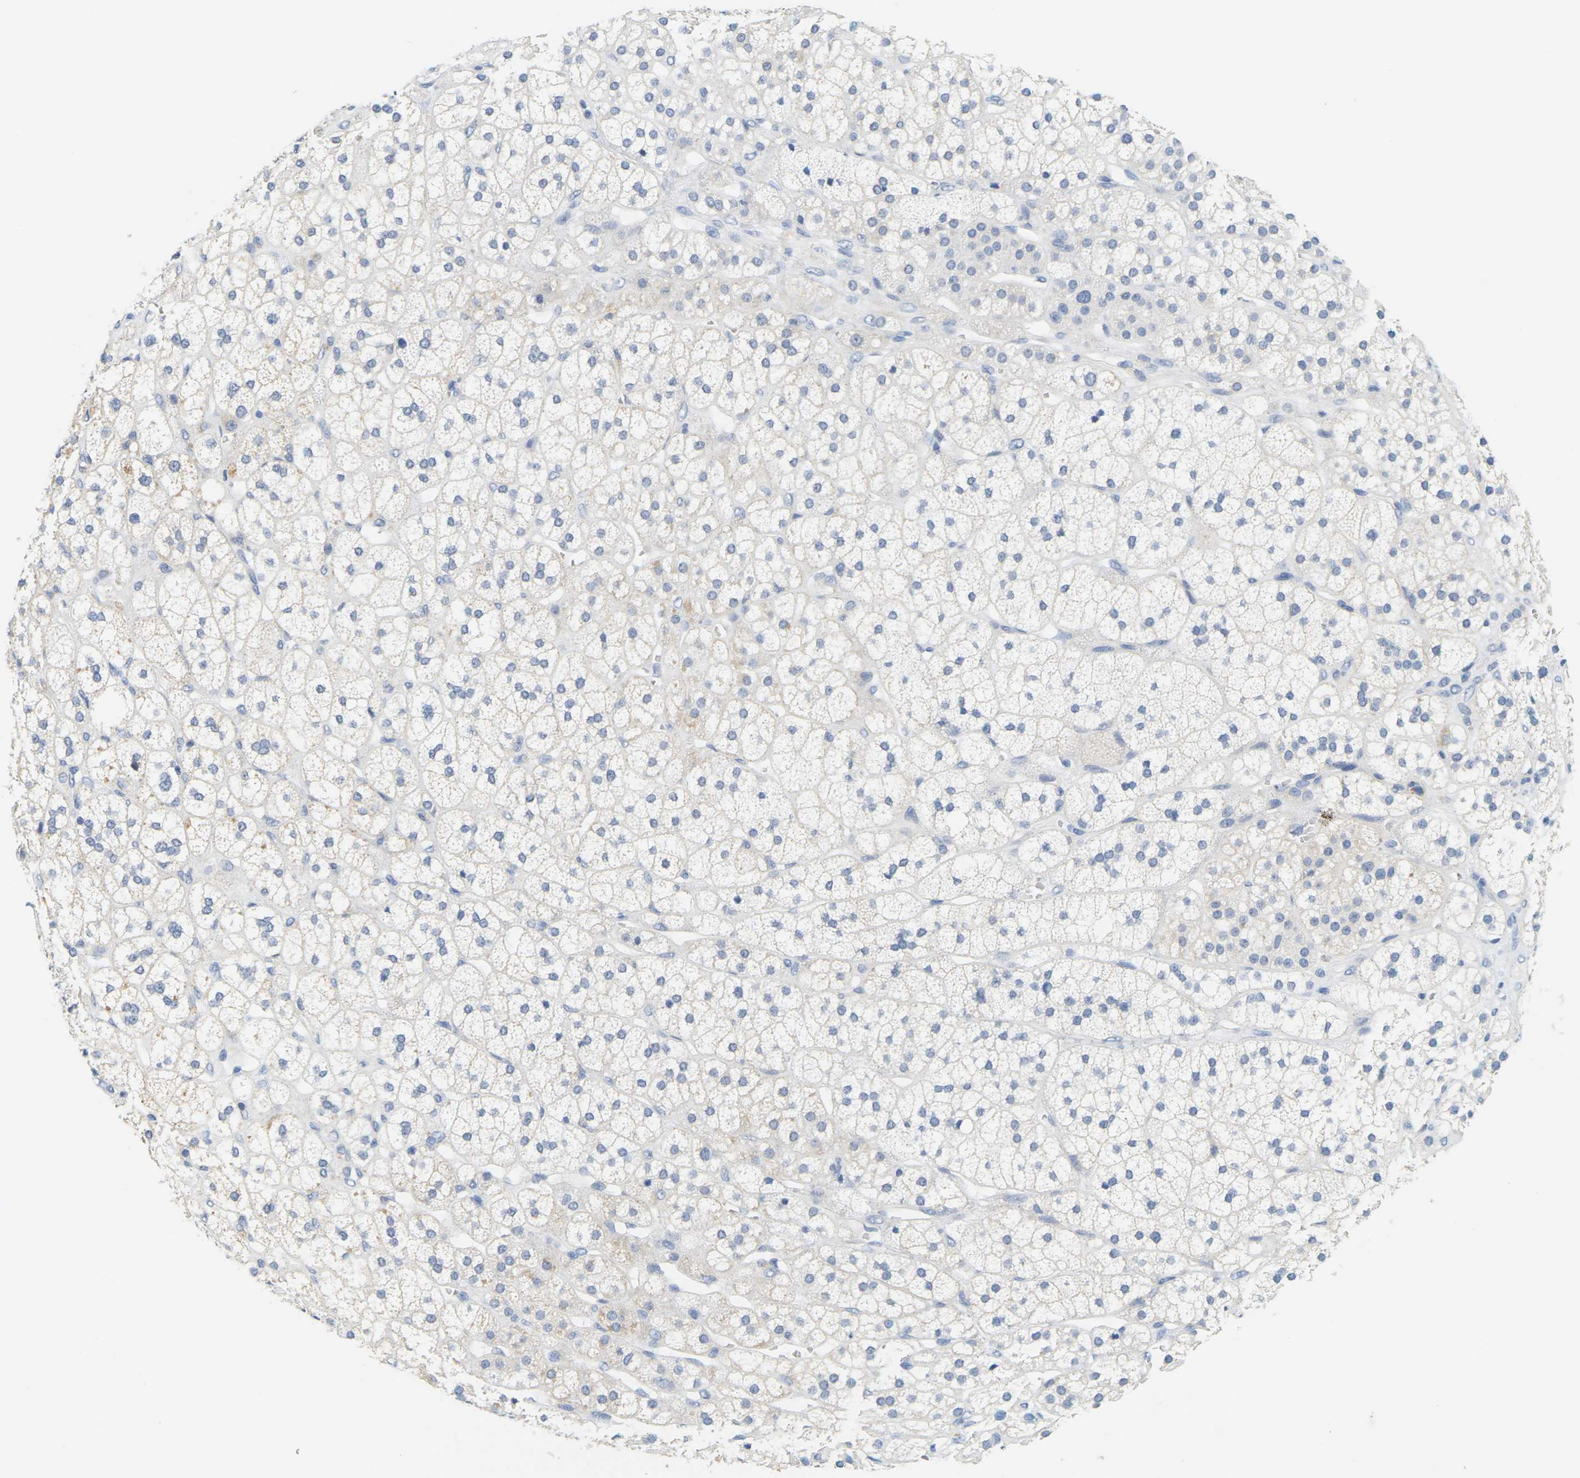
{"staining": {"intensity": "moderate", "quantity": "<25%", "location": "cytoplasmic/membranous"}, "tissue": "adrenal gland", "cell_type": "Glandular cells", "image_type": "normal", "snomed": [{"axis": "morphology", "description": "Normal tissue, NOS"}, {"axis": "topography", "description": "Adrenal gland"}], "caption": "Adrenal gland was stained to show a protein in brown. There is low levels of moderate cytoplasmic/membranous positivity in about <25% of glandular cells. The staining was performed using DAB (3,3'-diaminobenzidine) to visualize the protein expression in brown, while the nuclei were stained in blue with hematoxylin (Magnification: 20x).", "gene": "KLK5", "patient": {"sex": "male", "age": 56}}